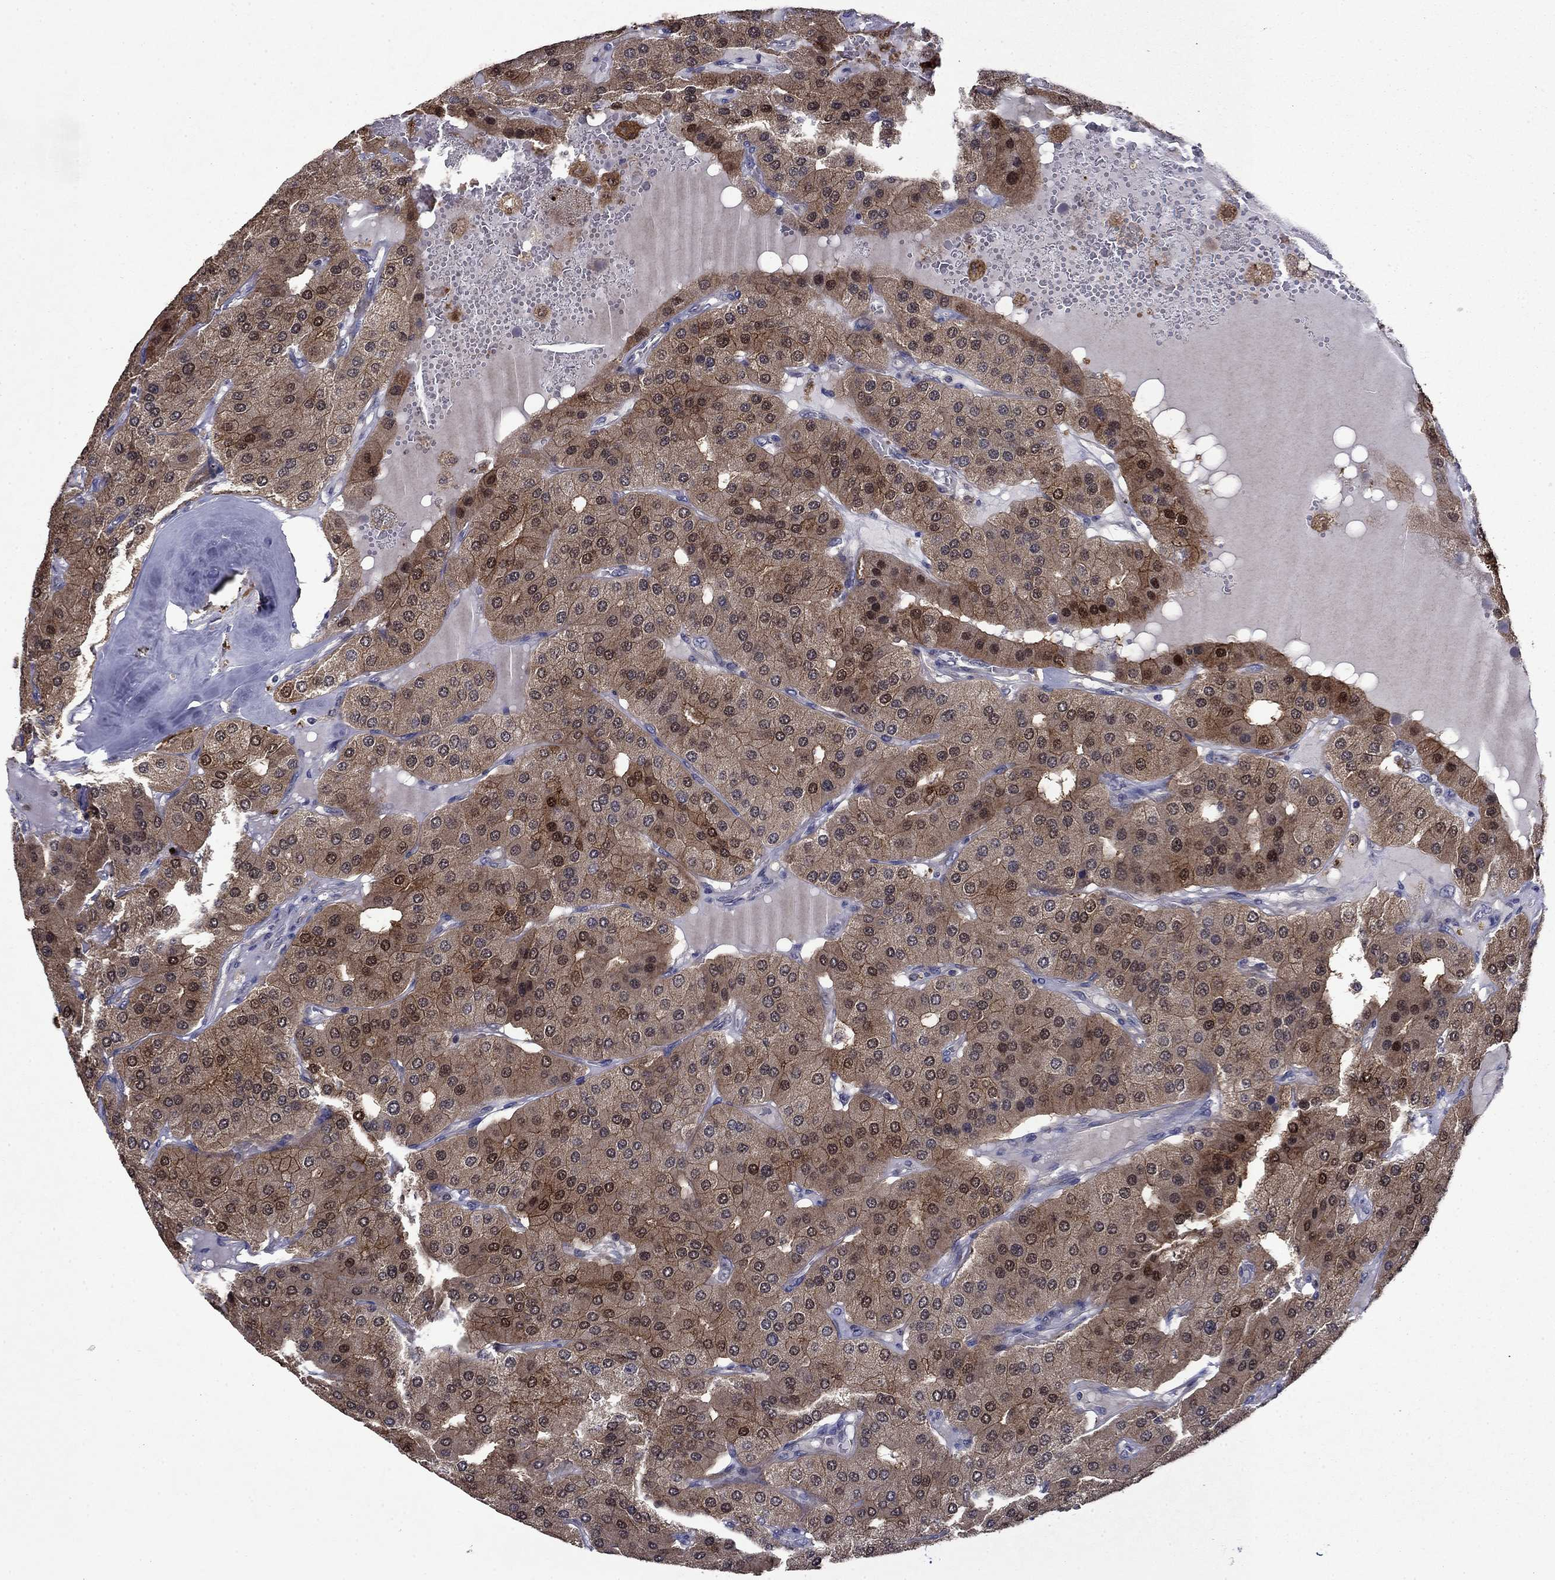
{"staining": {"intensity": "moderate", "quantity": ">75%", "location": "cytoplasmic/membranous"}, "tissue": "parathyroid gland", "cell_type": "Glandular cells", "image_type": "normal", "snomed": [{"axis": "morphology", "description": "Normal tissue, NOS"}, {"axis": "morphology", "description": "Adenoma, NOS"}, {"axis": "topography", "description": "Parathyroid gland"}], "caption": "Protein expression analysis of benign human parathyroid gland reveals moderate cytoplasmic/membranous expression in about >75% of glandular cells.", "gene": "TPMT", "patient": {"sex": "female", "age": 86}}